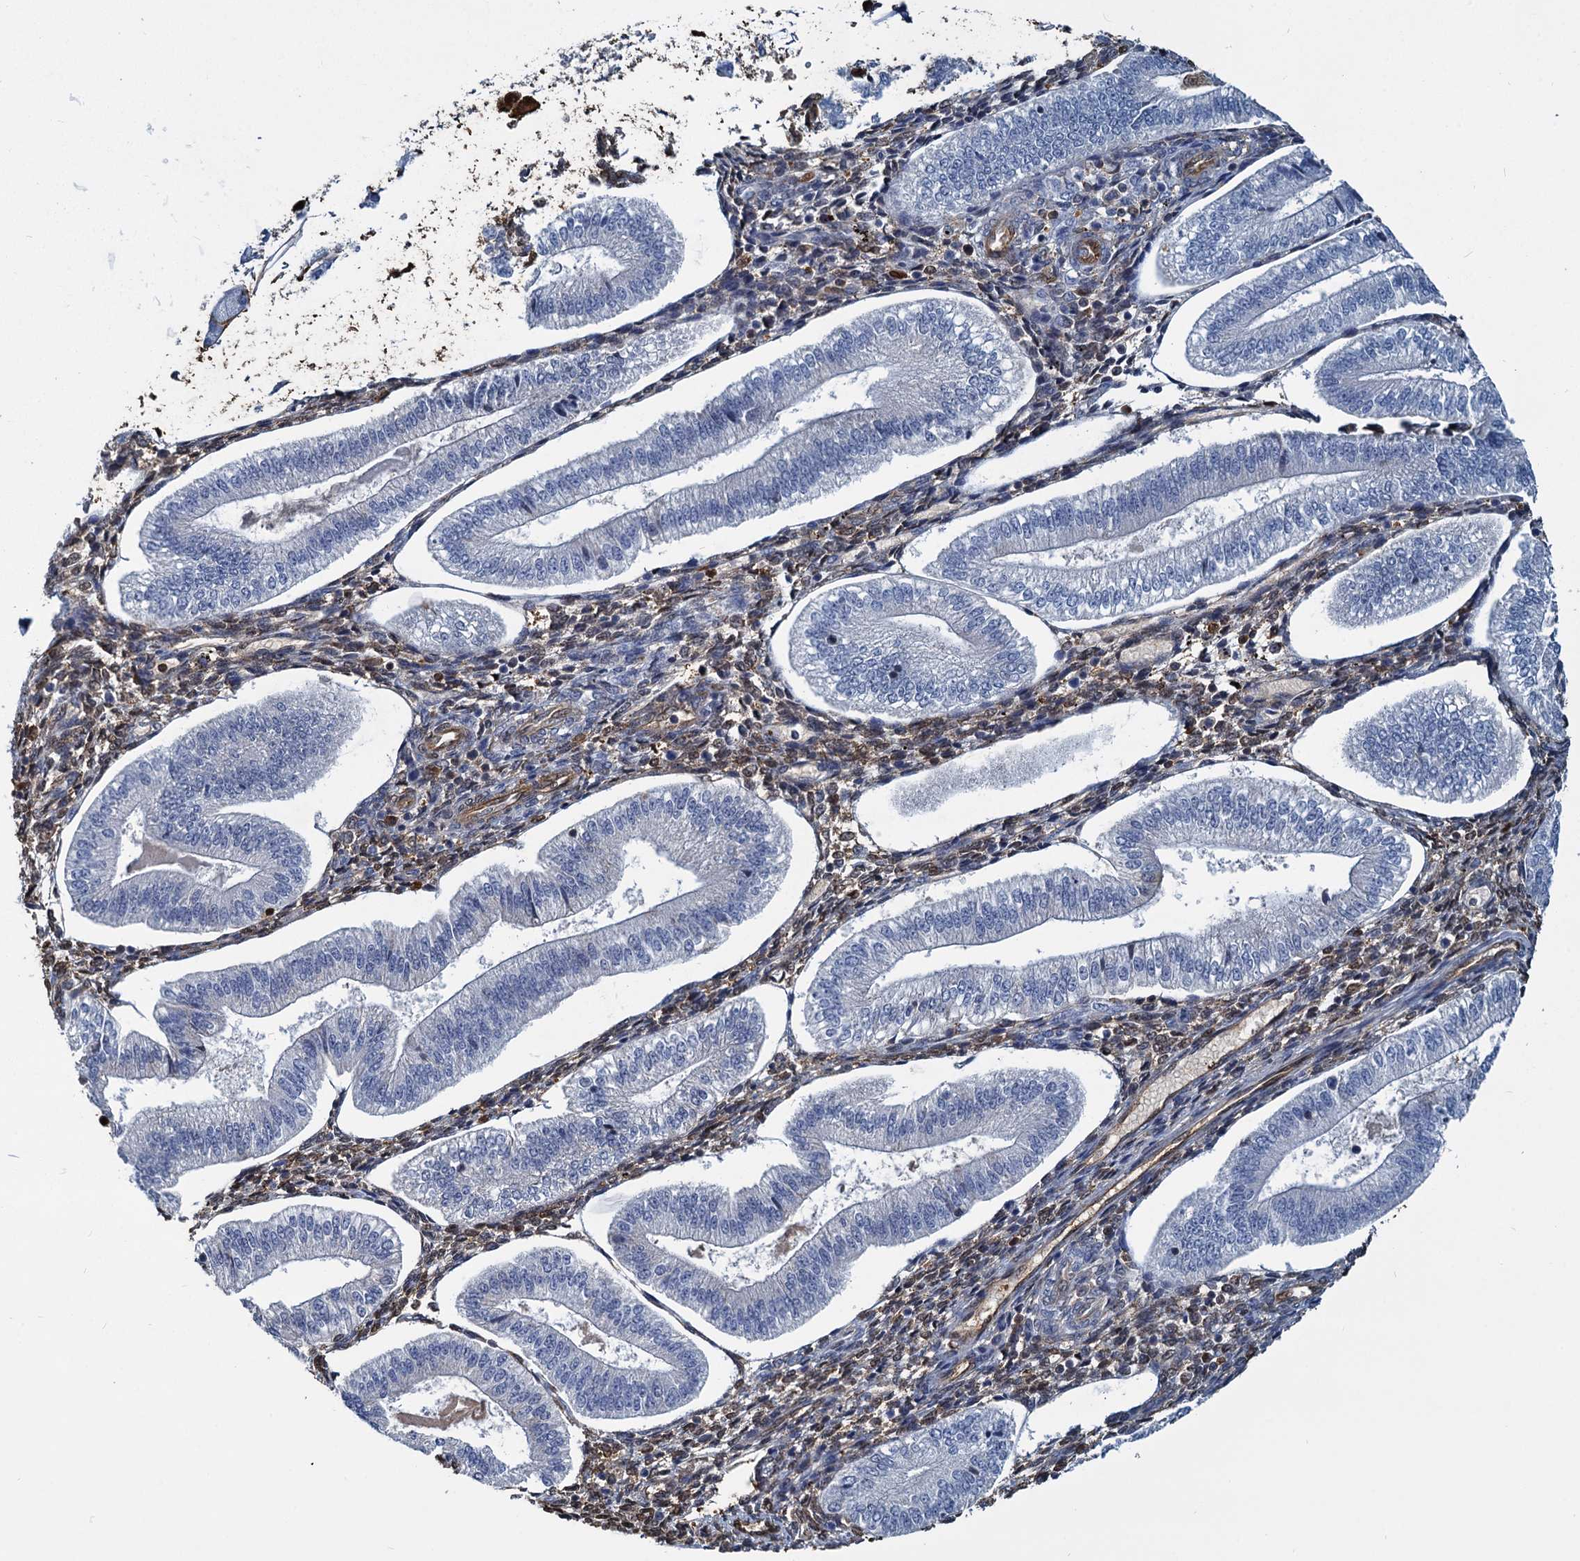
{"staining": {"intensity": "moderate", "quantity": "25%-75%", "location": "cytoplasmic/membranous,nuclear"}, "tissue": "endometrium", "cell_type": "Cells in endometrial stroma", "image_type": "normal", "snomed": [{"axis": "morphology", "description": "Normal tissue, NOS"}, {"axis": "topography", "description": "Endometrium"}], "caption": "Brown immunohistochemical staining in unremarkable endometrium displays moderate cytoplasmic/membranous,nuclear staining in about 25%-75% of cells in endometrial stroma. The staining was performed using DAB (3,3'-diaminobenzidine), with brown indicating positive protein expression. Nuclei are stained blue with hematoxylin.", "gene": "S100A6", "patient": {"sex": "female", "age": 34}}